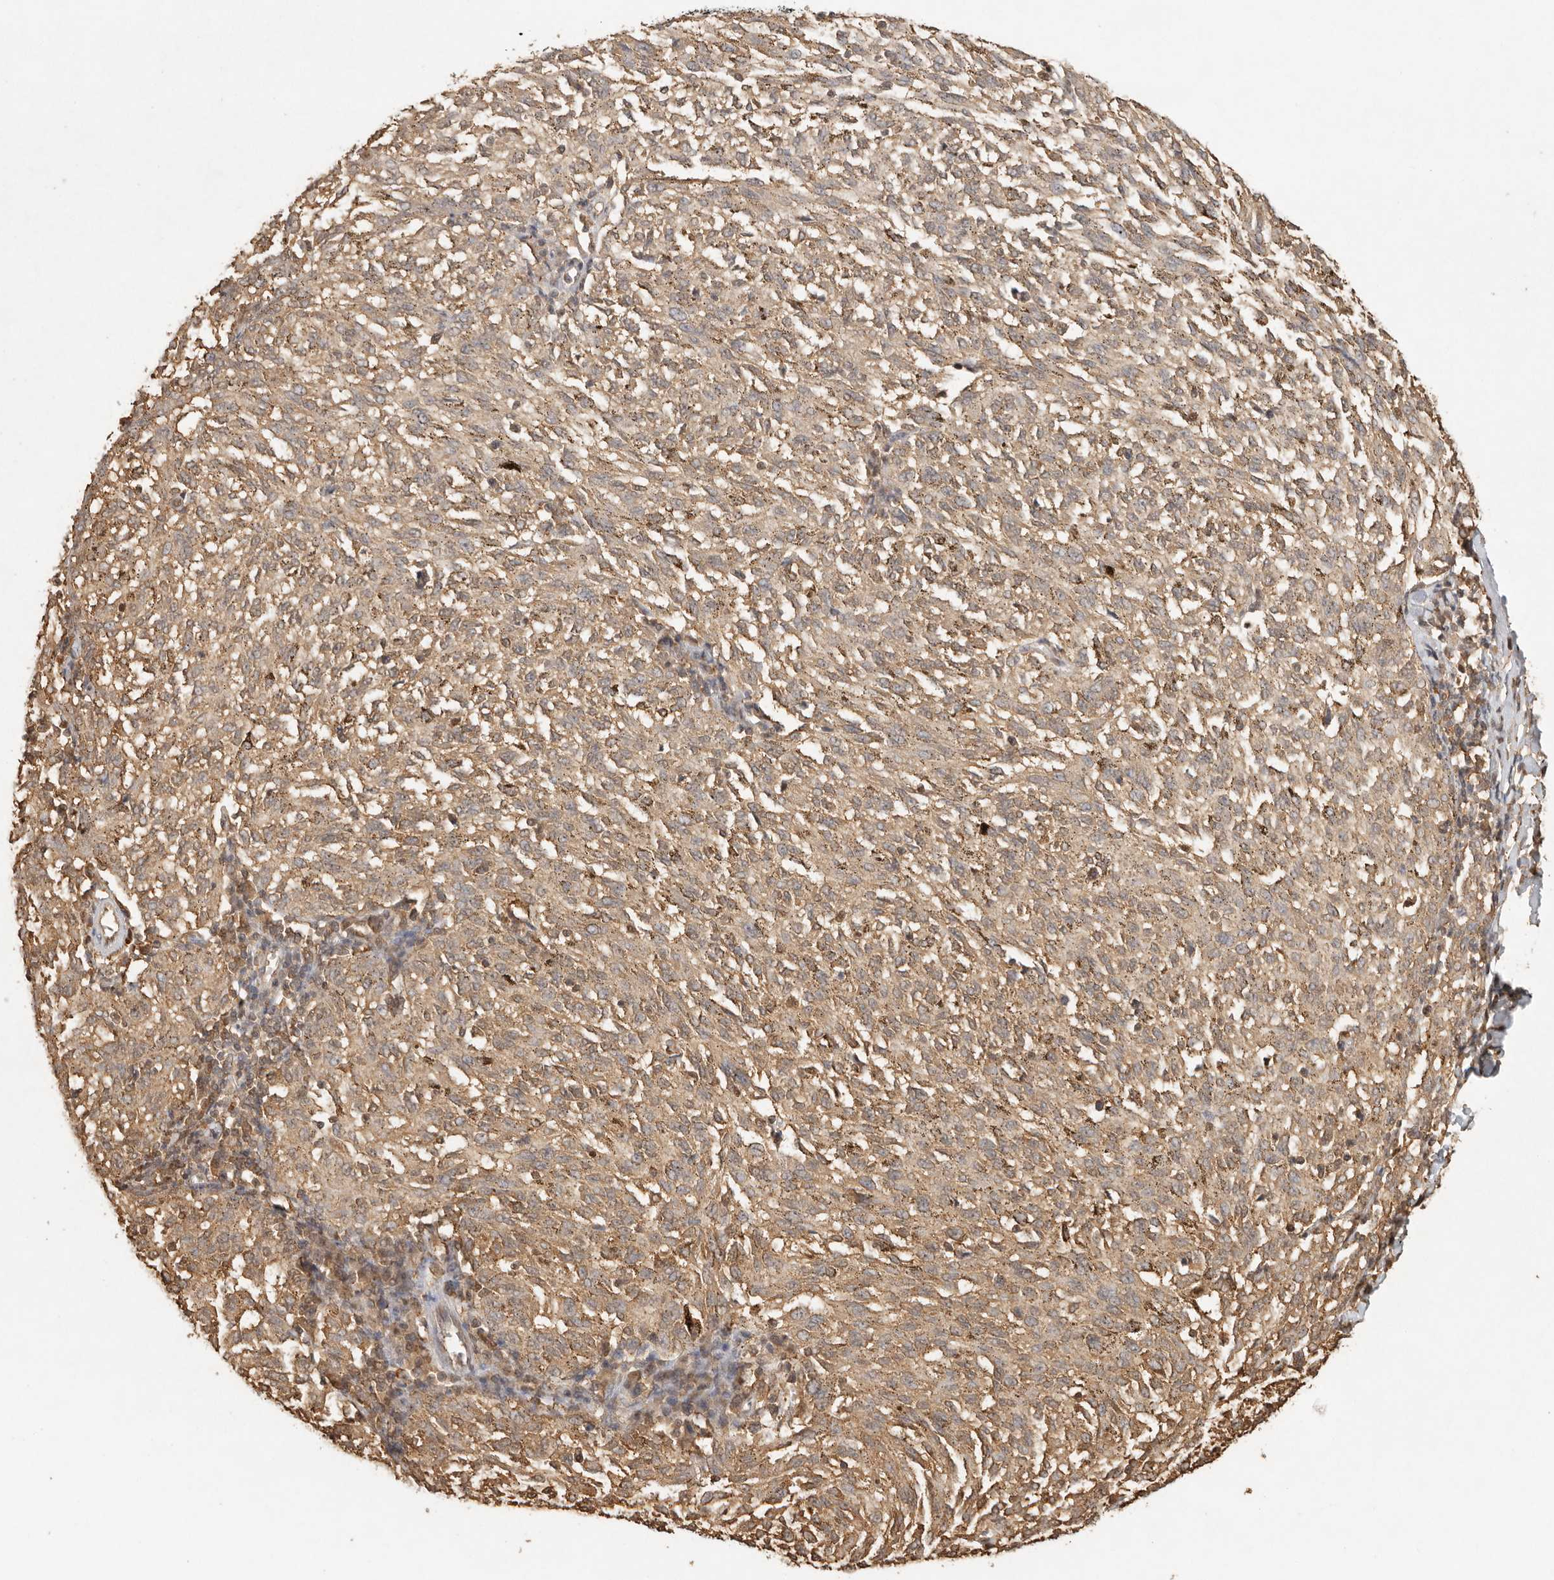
{"staining": {"intensity": "moderate", "quantity": ">75%", "location": "cytoplasmic/membranous"}, "tissue": "melanoma", "cell_type": "Tumor cells", "image_type": "cancer", "snomed": [{"axis": "morphology", "description": "Malignant melanoma, NOS"}, {"axis": "topography", "description": "Skin"}], "caption": "Moderate cytoplasmic/membranous positivity is present in about >75% of tumor cells in melanoma.", "gene": "PSMA5", "patient": {"sex": "female", "age": 72}}